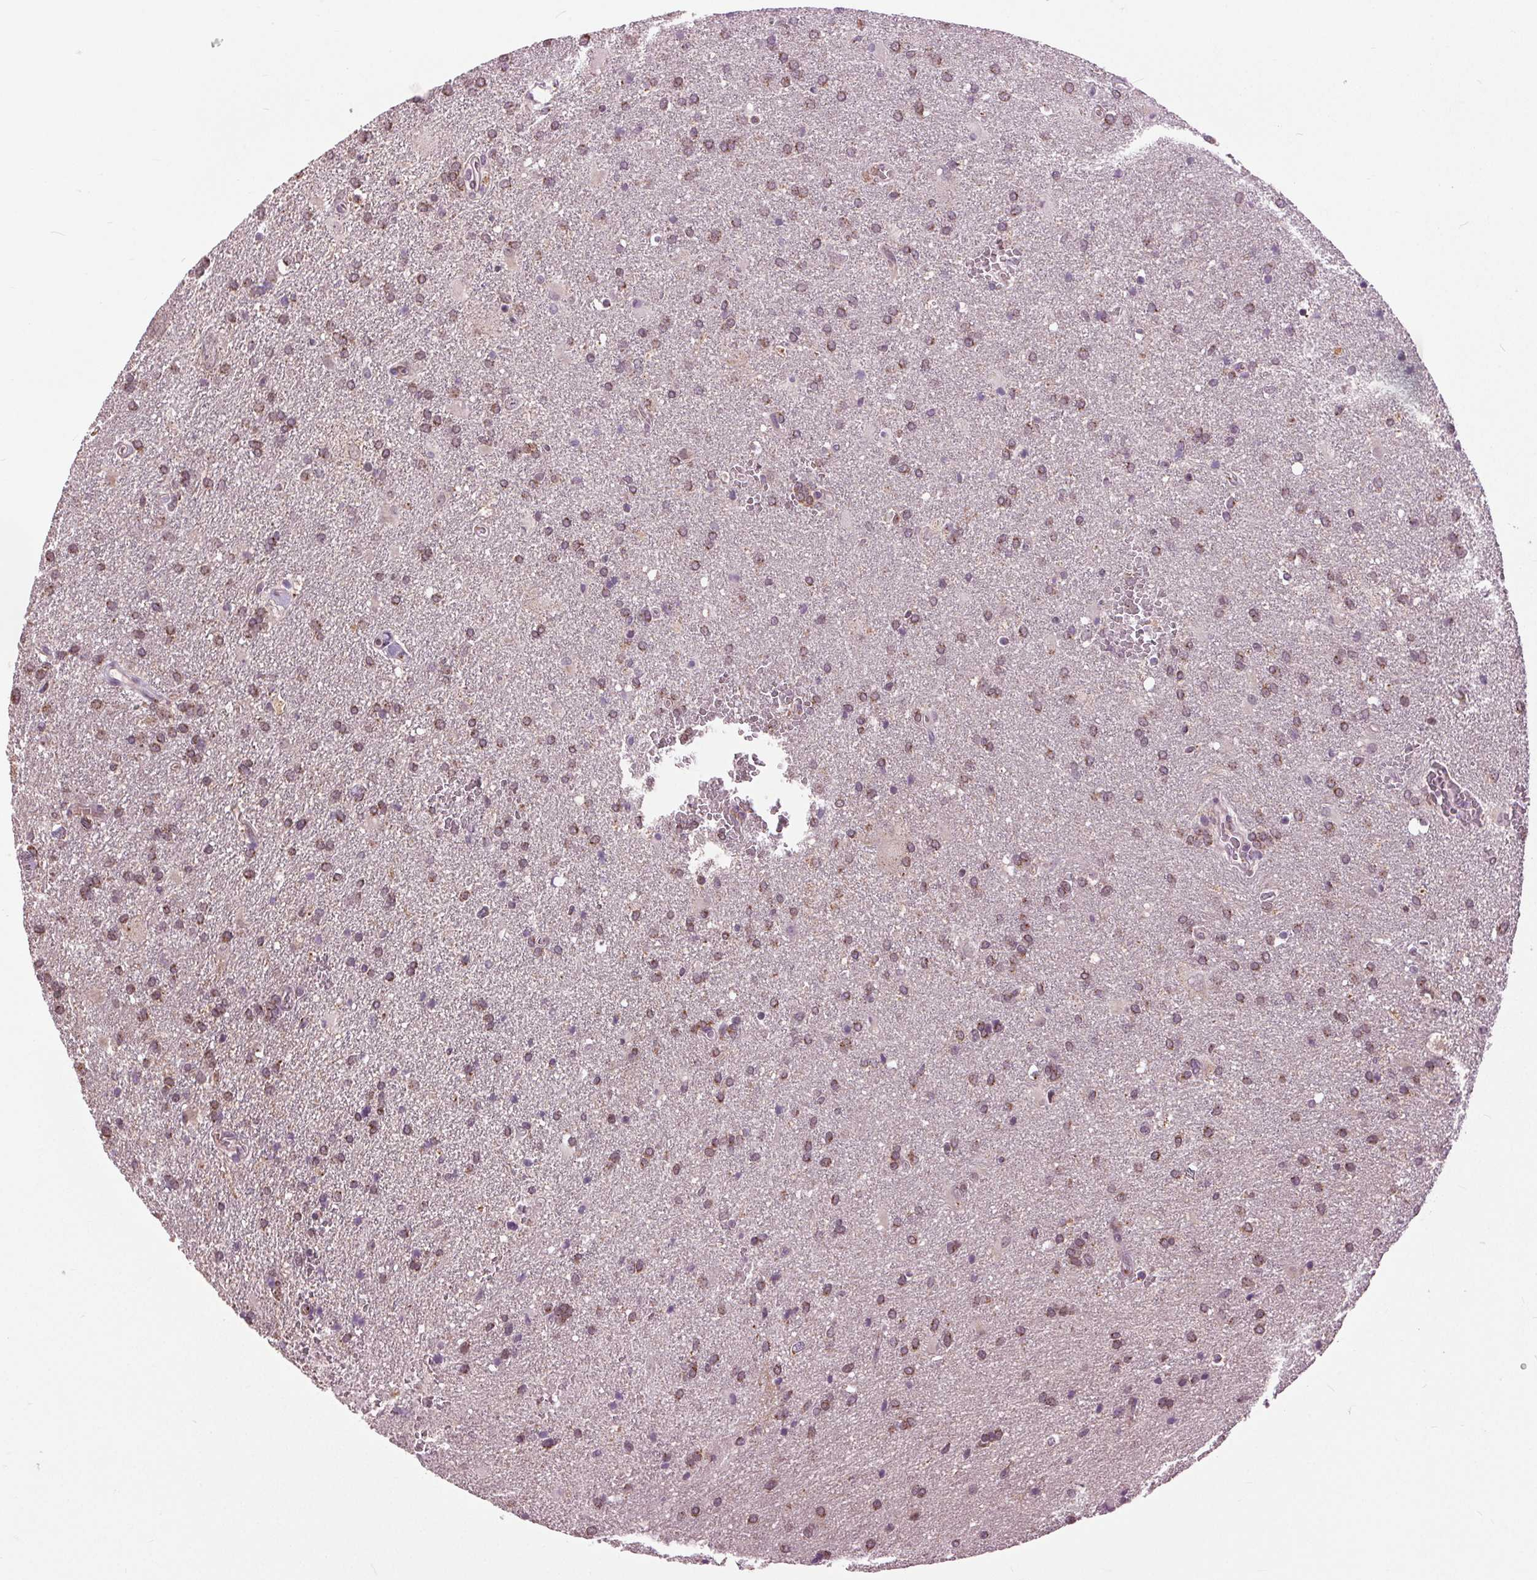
{"staining": {"intensity": "weak", "quantity": ">75%", "location": "cytoplasmic/membranous"}, "tissue": "glioma", "cell_type": "Tumor cells", "image_type": "cancer", "snomed": [{"axis": "morphology", "description": "Glioma, malignant, Low grade"}, {"axis": "topography", "description": "Brain"}], "caption": "IHC histopathology image of glioma stained for a protein (brown), which shows low levels of weak cytoplasmic/membranous expression in about >75% of tumor cells.", "gene": "BSDC1", "patient": {"sex": "male", "age": 66}}